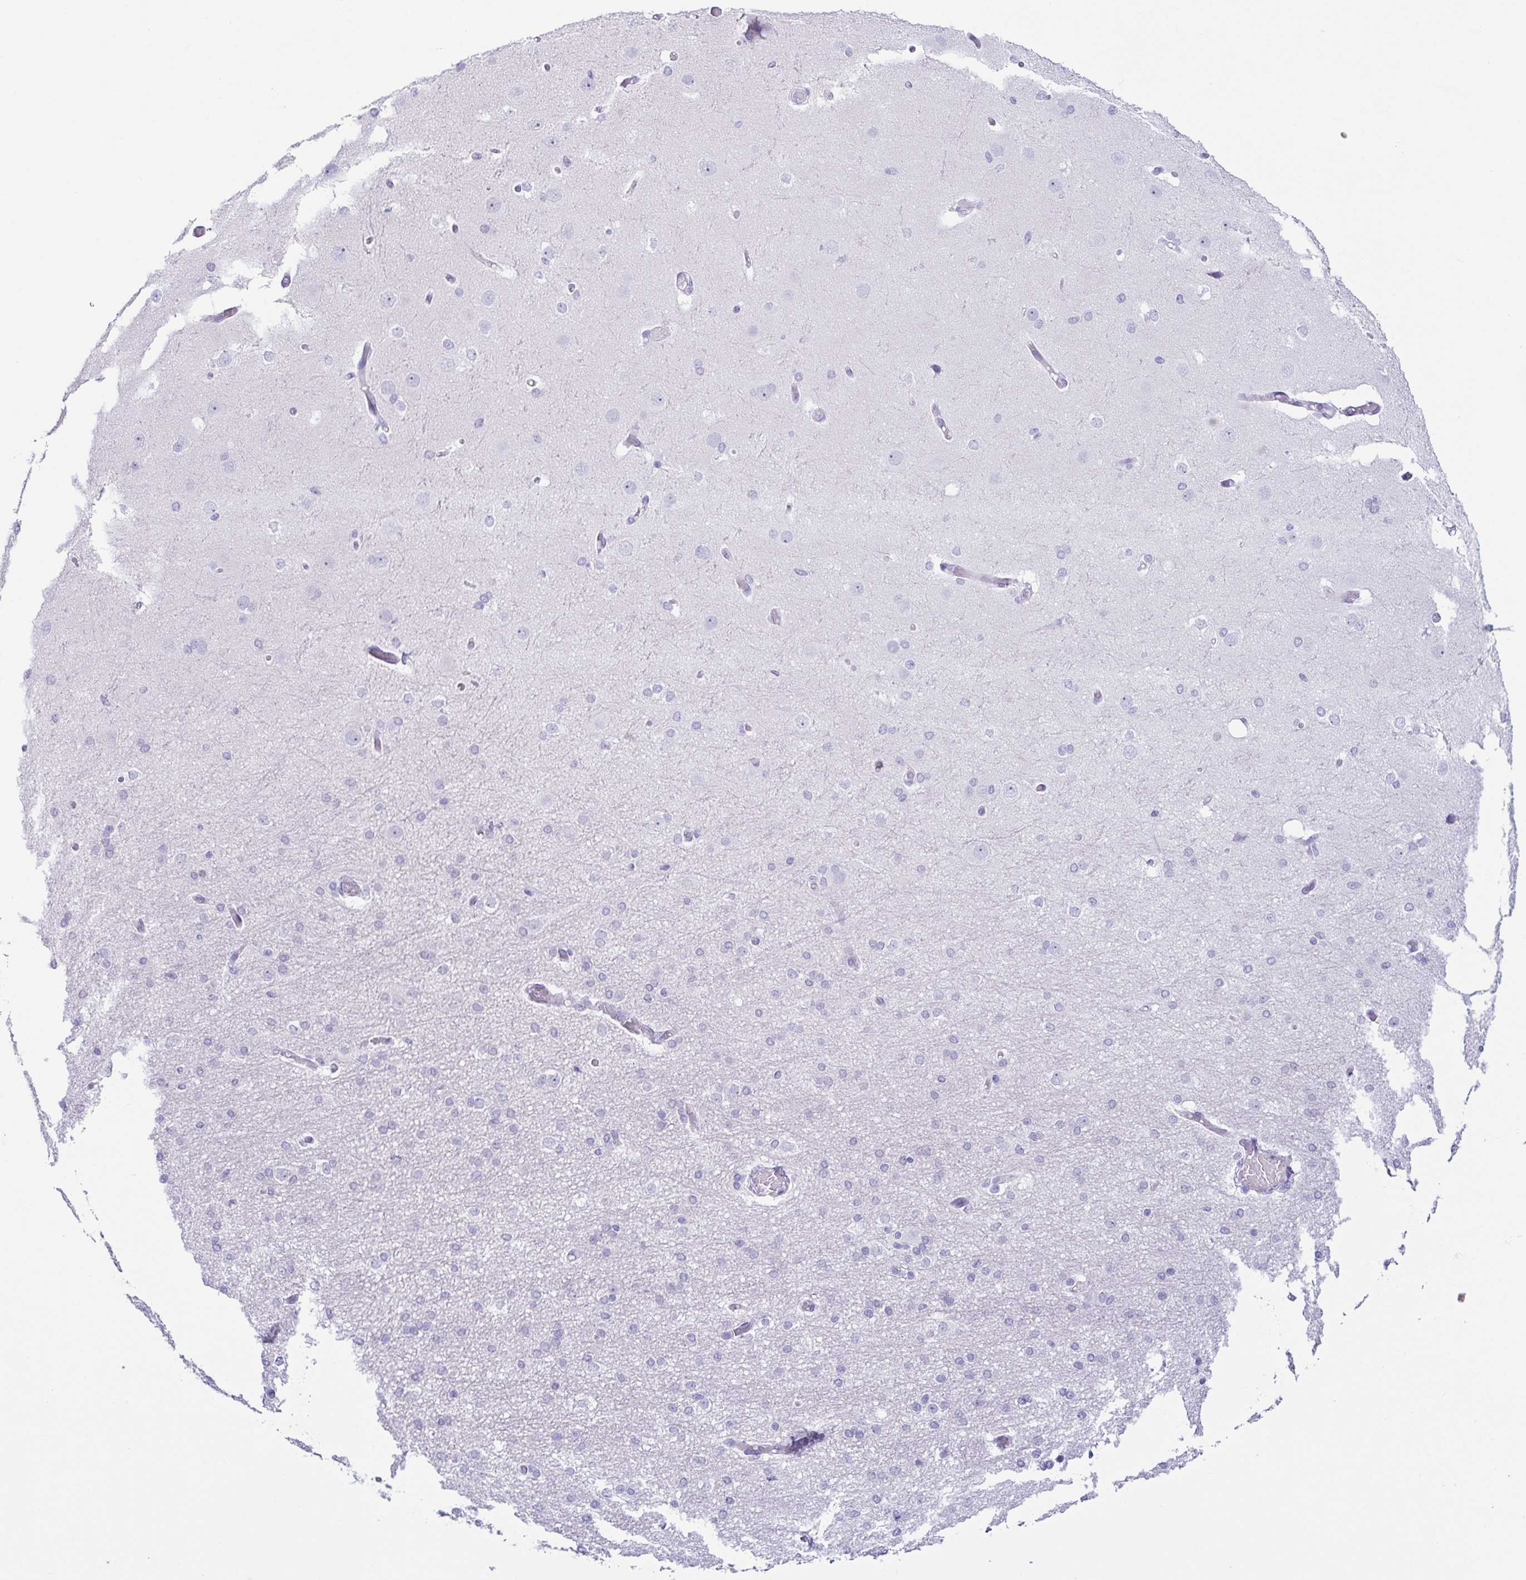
{"staining": {"intensity": "negative", "quantity": "none", "location": "none"}, "tissue": "cerebral cortex", "cell_type": "Endothelial cells", "image_type": "normal", "snomed": [{"axis": "morphology", "description": "Normal tissue, NOS"}, {"axis": "morphology", "description": "Inflammation, NOS"}, {"axis": "topography", "description": "Cerebral cortex"}], "caption": "Normal cerebral cortex was stained to show a protein in brown. There is no significant staining in endothelial cells.", "gene": "AZU1", "patient": {"sex": "male", "age": 6}}